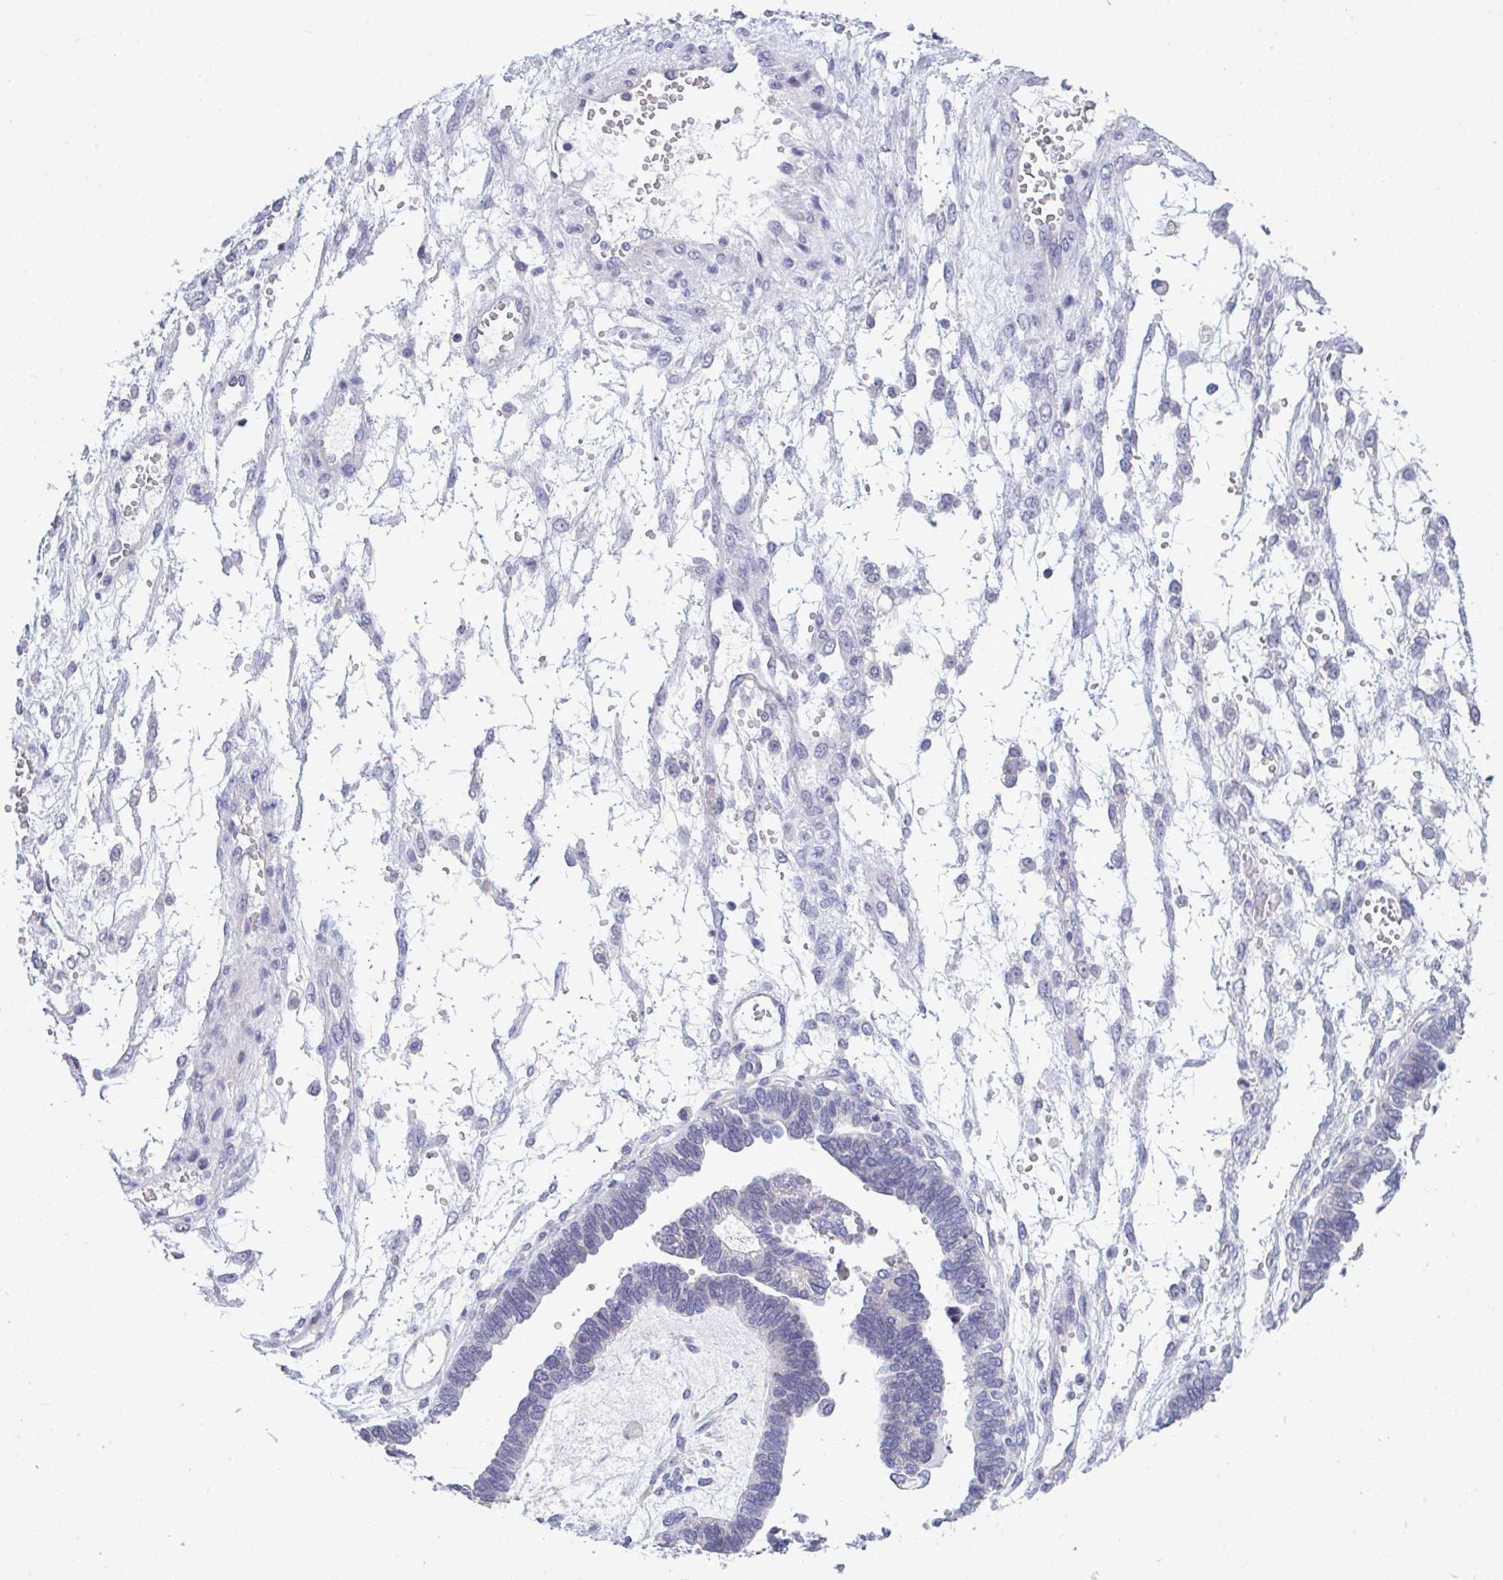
{"staining": {"intensity": "negative", "quantity": "none", "location": "none"}, "tissue": "ovarian cancer", "cell_type": "Tumor cells", "image_type": "cancer", "snomed": [{"axis": "morphology", "description": "Cystadenocarcinoma, serous, NOS"}, {"axis": "topography", "description": "Ovary"}], "caption": "The immunohistochemistry (IHC) histopathology image has no significant positivity in tumor cells of ovarian cancer (serous cystadenocarcinoma) tissue.", "gene": "PIGK", "patient": {"sex": "female", "age": 51}}